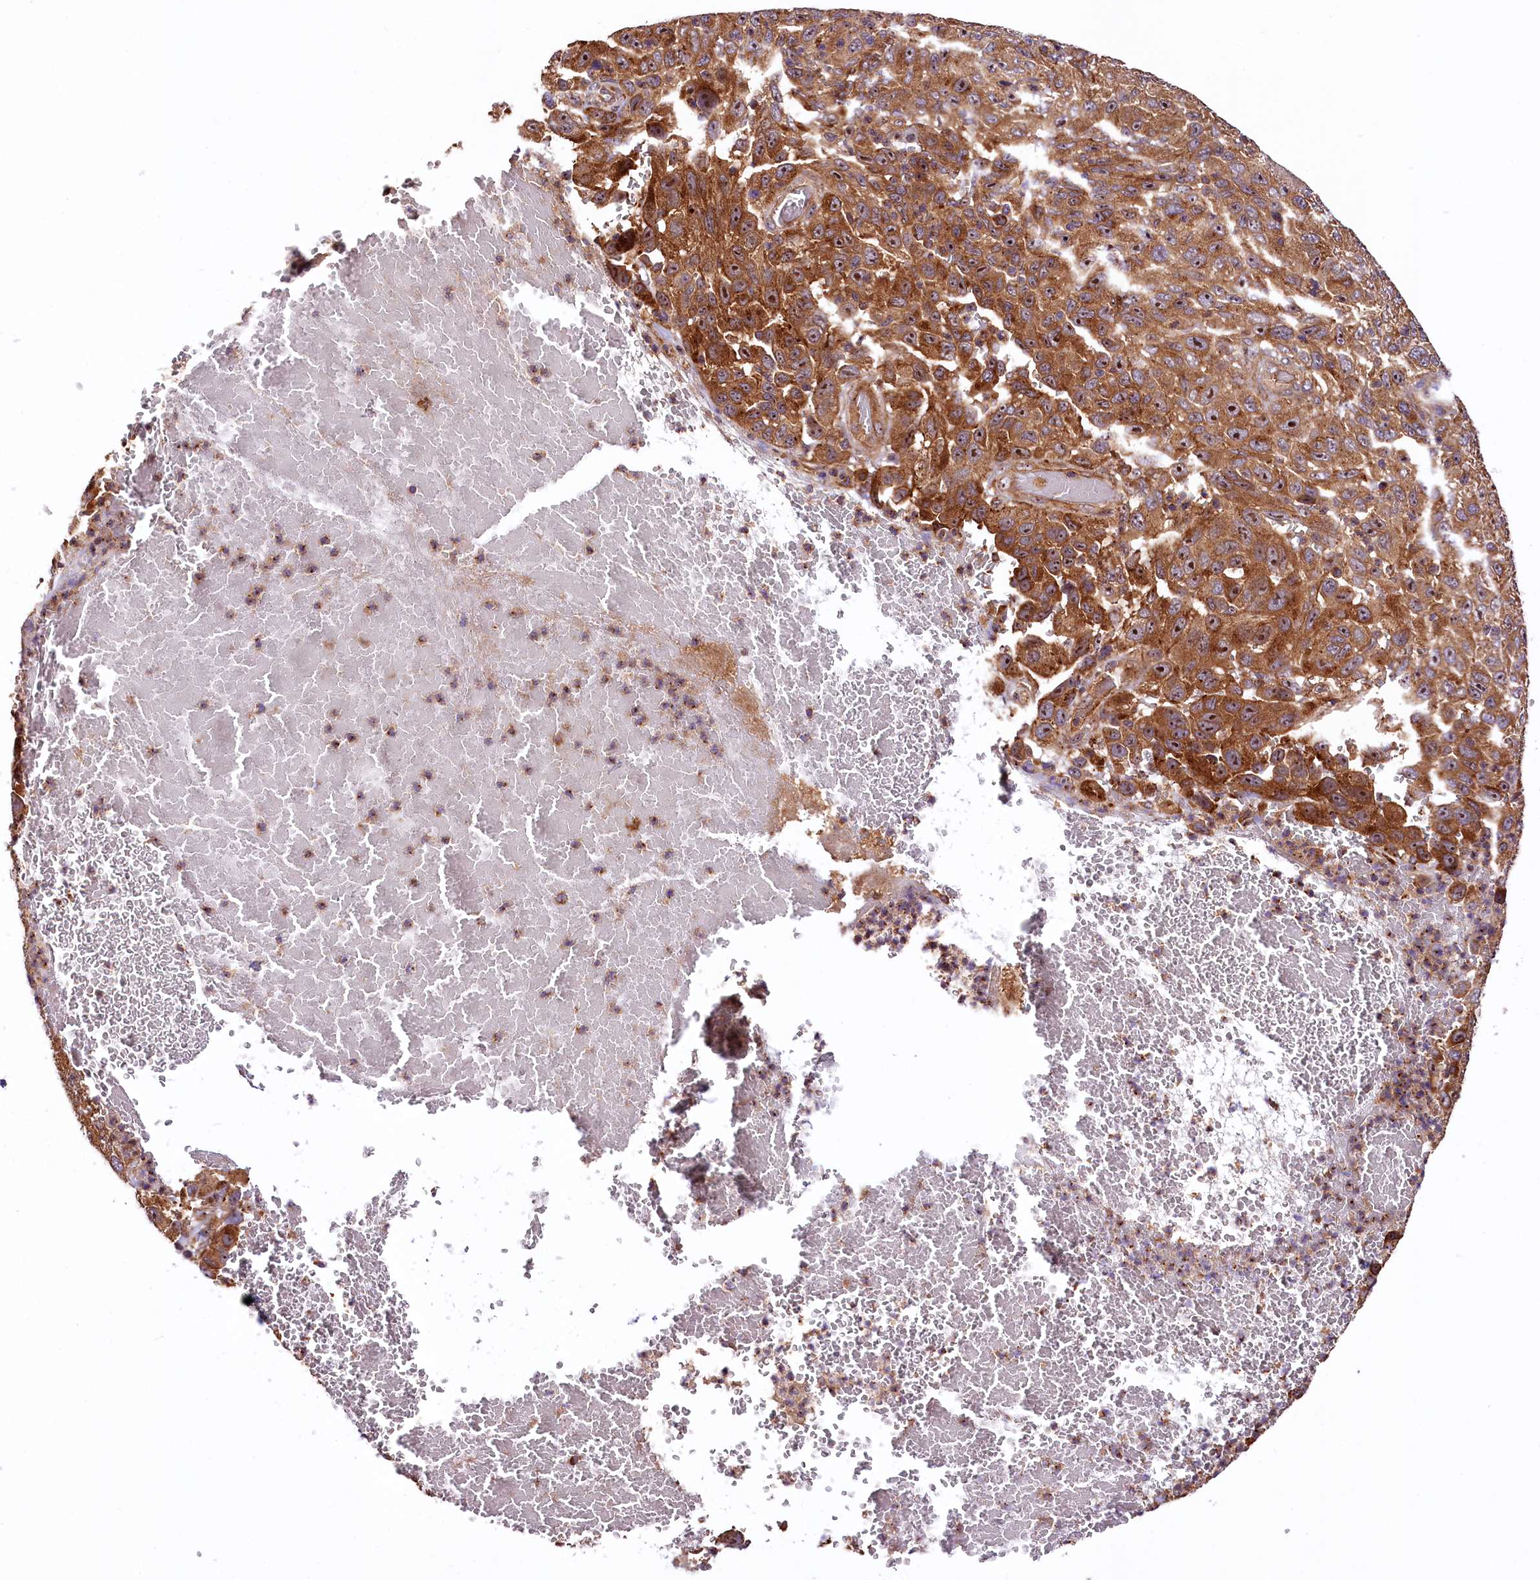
{"staining": {"intensity": "moderate", "quantity": ">75%", "location": "cytoplasmic/membranous,nuclear"}, "tissue": "melanoma", "cell_type": "Tumor cells", "image_type": "cancer", "snomed": [{"axis": "morphology", "description": "Normal tissue, NOS"}, {"axis": "morphology", "description": "Malignant melanoma, NOS"}, {"axis": "topography", "description": "Skin"}], "caption": "Human melanoma stained with a brown dye displays moderate cytoplasmic/membranous and nuclear positive expression in about >75% of tumor cells.", "gene": "VPS35", "patient": {"sex": "female", "age": 96}}